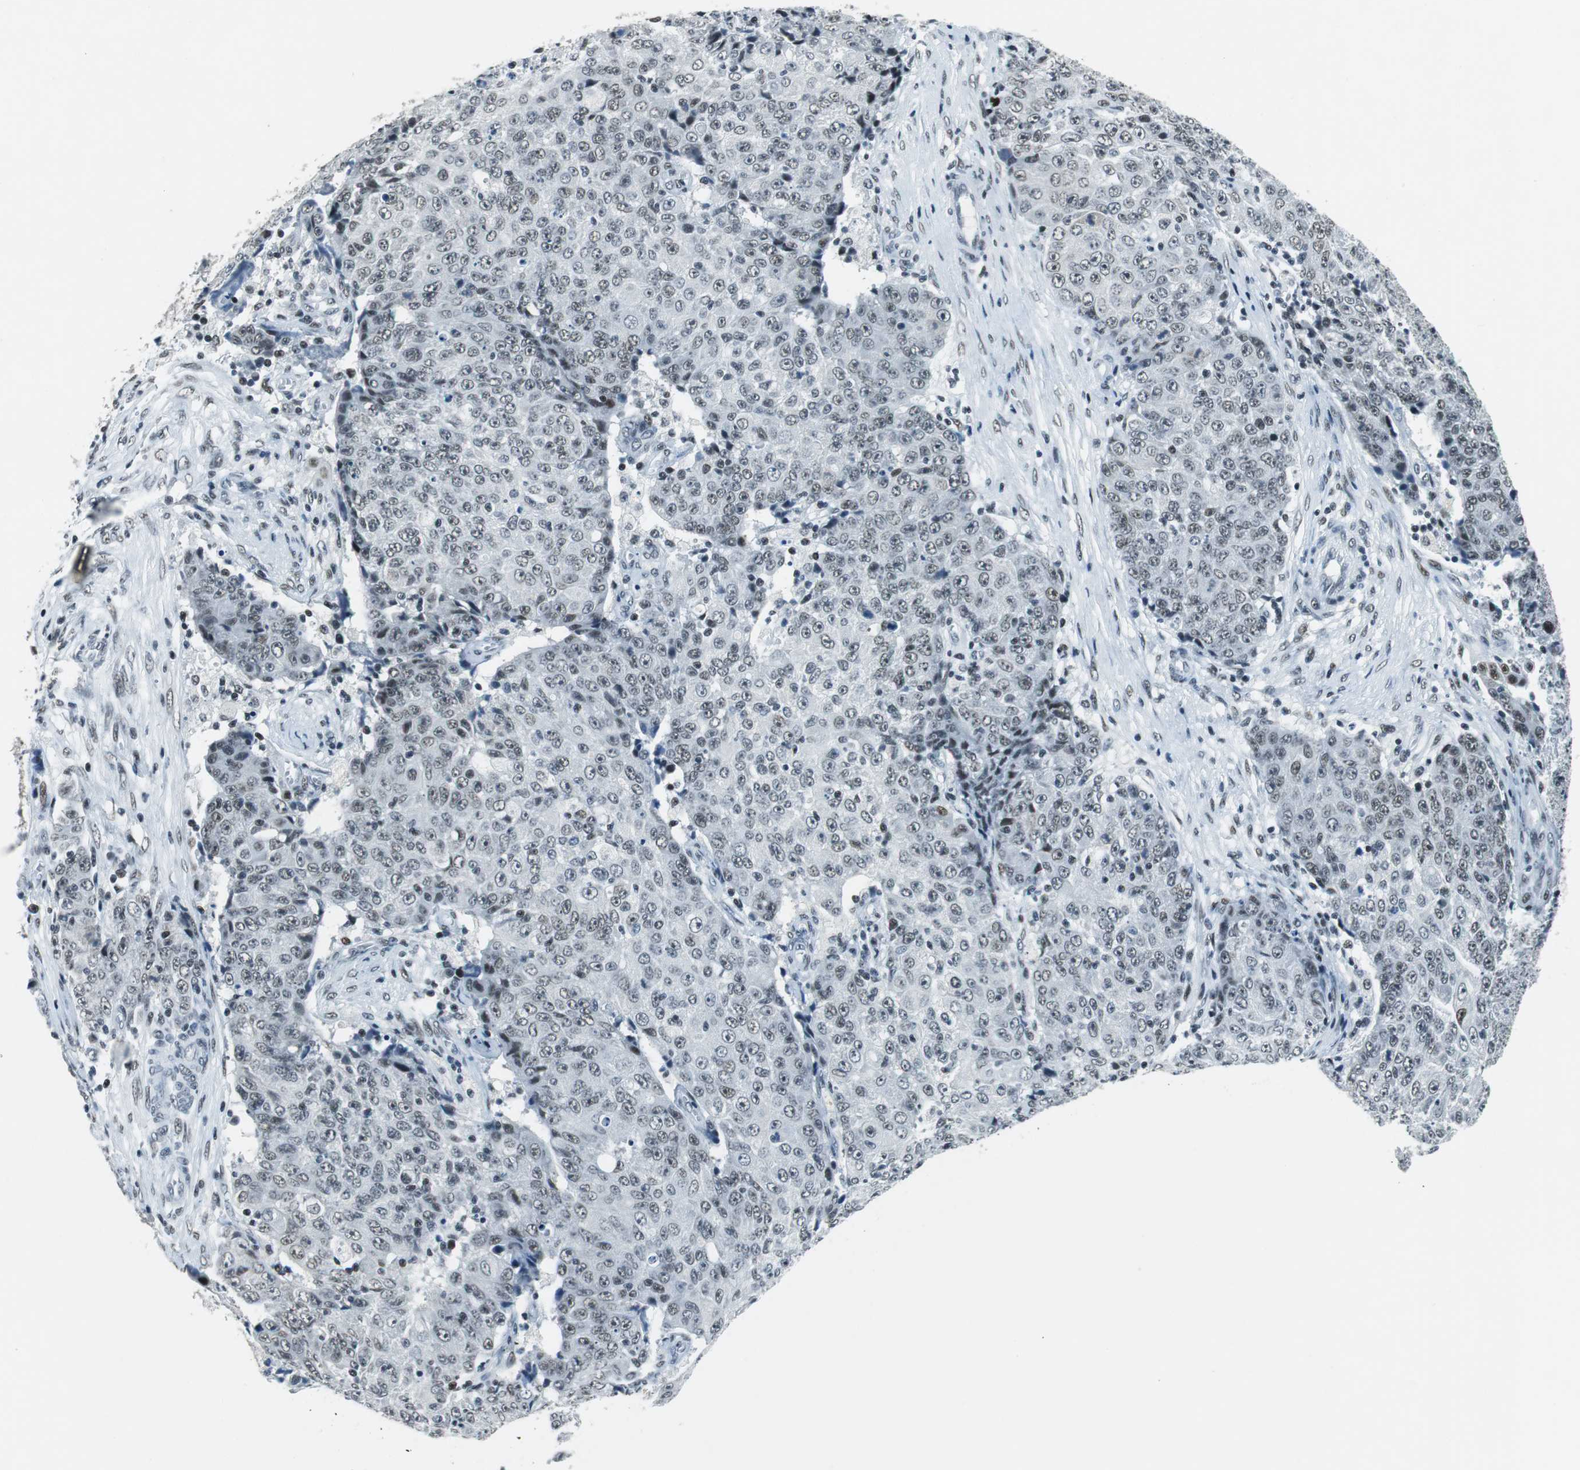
{"staining": {"intensity": "weak", "quantity": "<25%", "location": "nuclear"}, "tissue": "ovarian cancer", "cell_type": "Tumor cells", "image_type": "cancer", "snomed": [{"axis": "morphology", "description": "Carcinoma, endometroid"}, {"axis": "topography", "description": "Ovary"}], "caption": "Ovarian cancer (endometroid carcinoma) stained for a protein using immunohistochemistry (IHC) exhibits no staining tumor cells.", "gene": "HDAC3", "patient": {"sex": "female", "age": 42}}